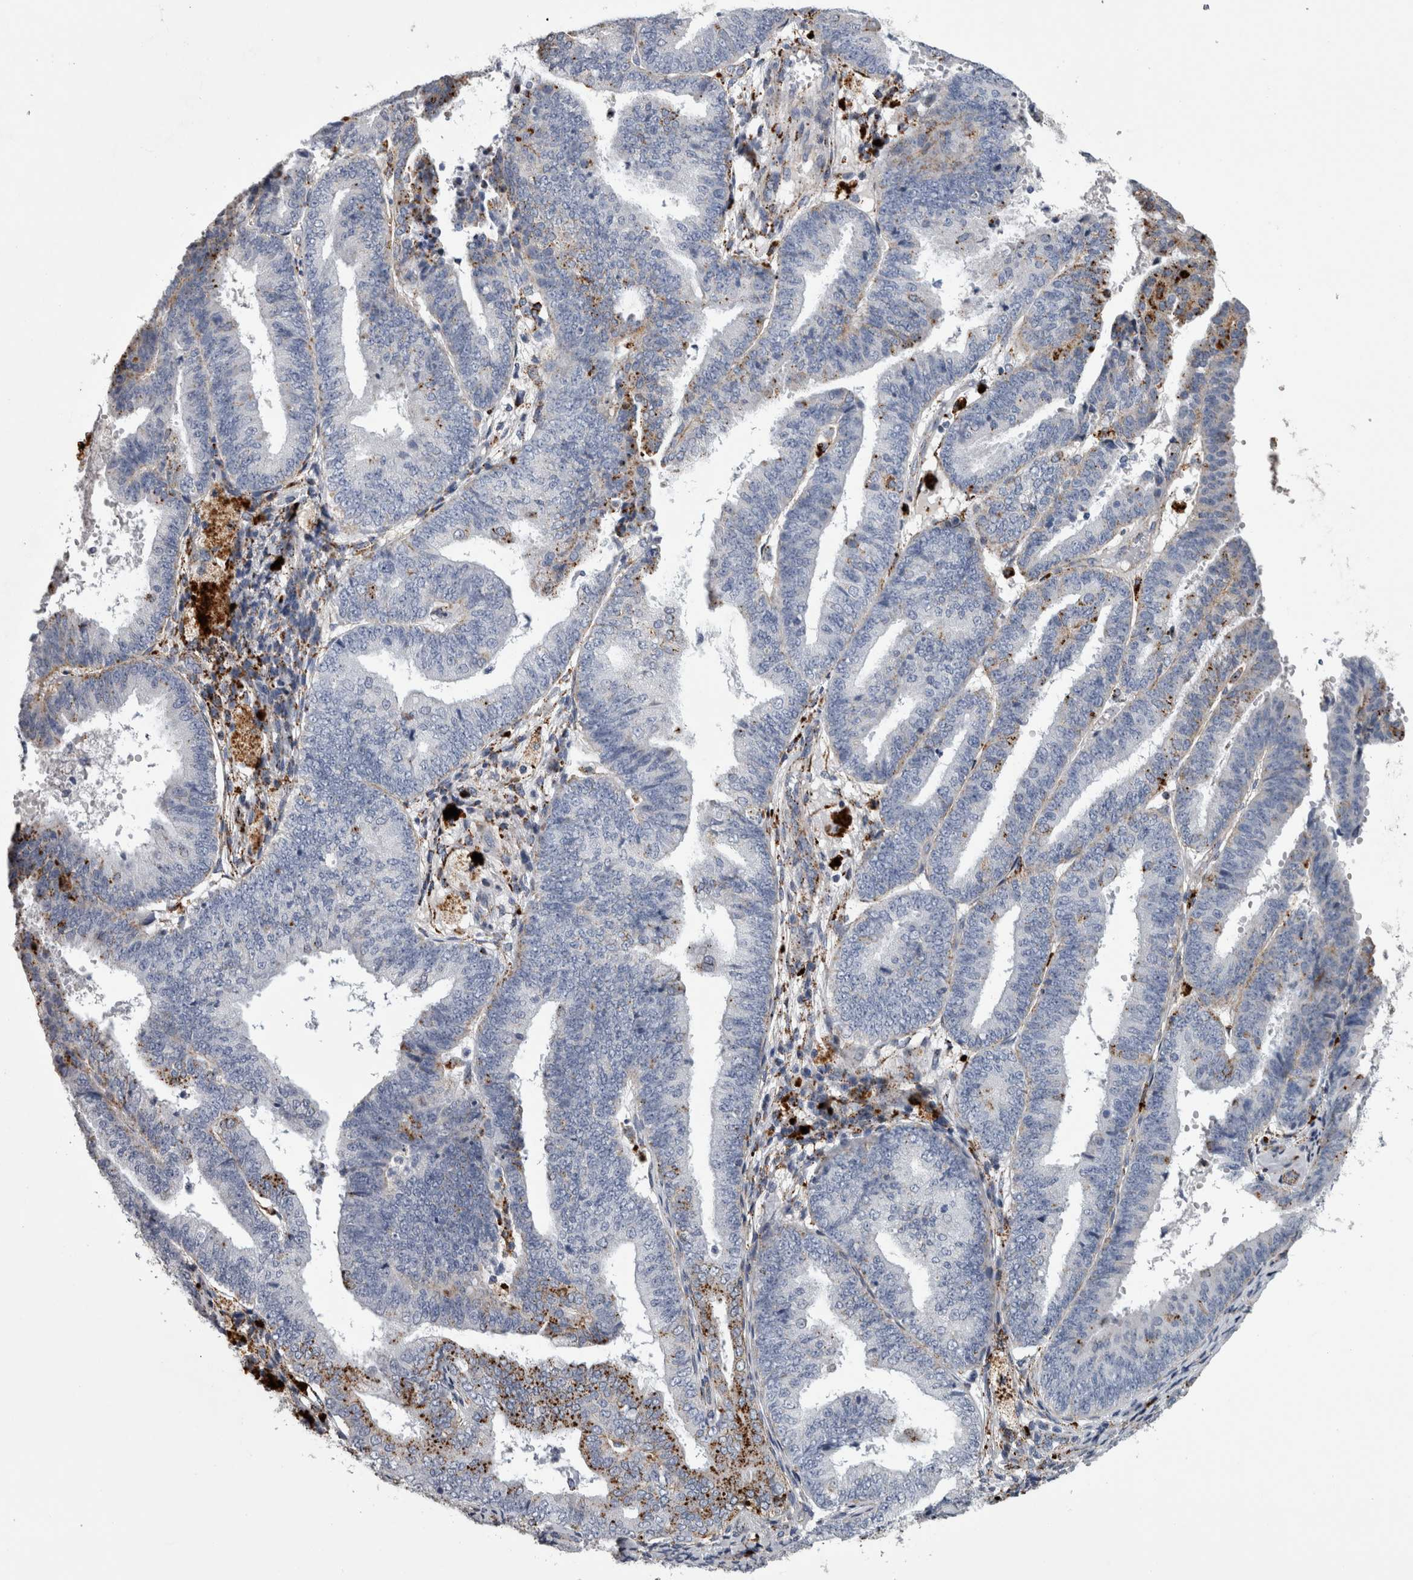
{"staining": {"intensity": "moderate", "quantity": "<25%", "location": "cytoplasmic/membranous"}, "tissue": "endometrial cancer", "cell_type": "Tumor cells", "image_type": "cancer", "snomed": [{"axis": "morphology", "description": "Adenocarcinoma, NOS"}, {"axis": "topography", "description": "Endometrium"}], "caption": "IHC image of human endometrial cancer stained for a protein (brown), which shows low levels of moderate cytoplasmic/membranous staining in about <25% of tumor cells.", "gene": "DPP7", "patient": {"sex": "female", "age": 63}}